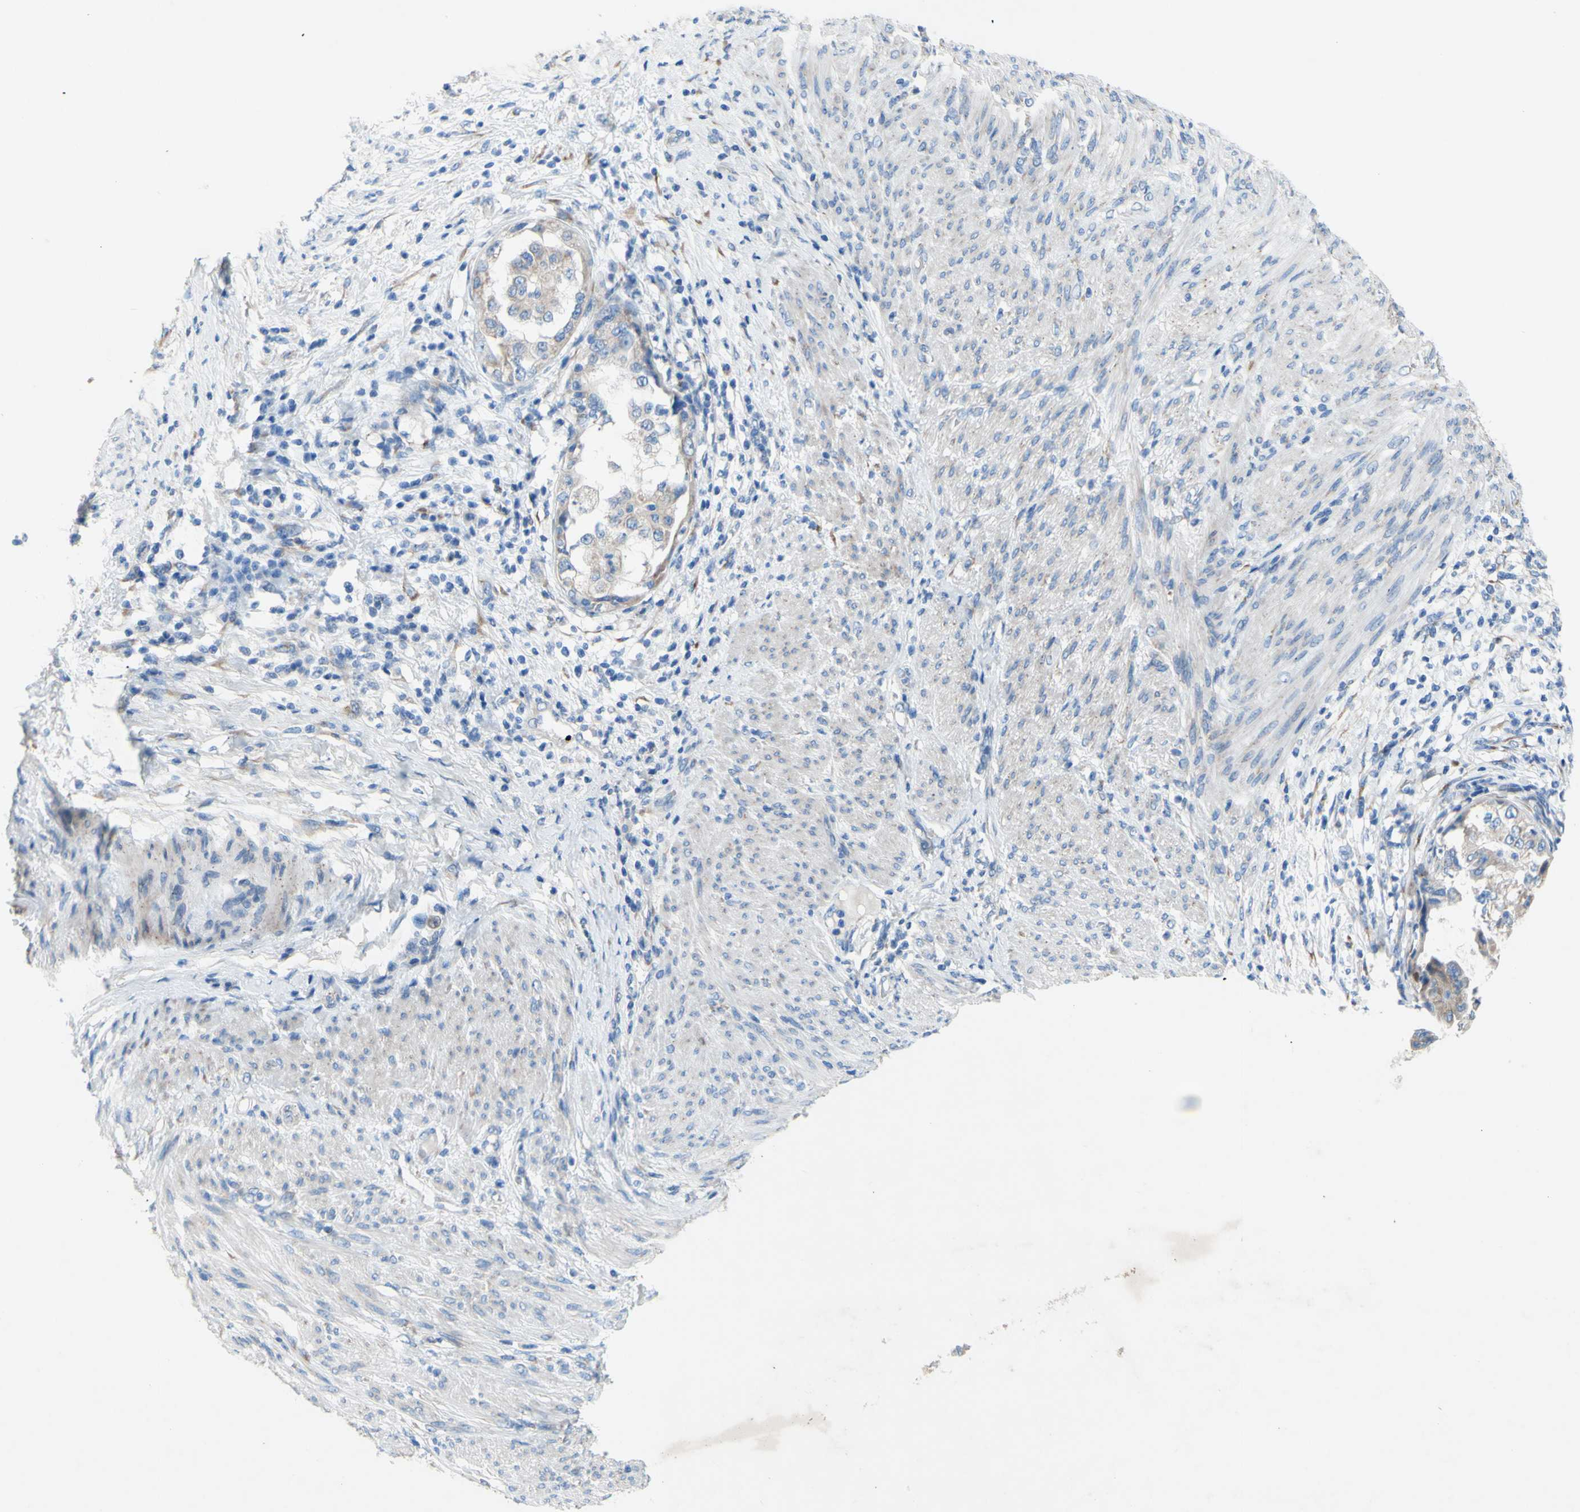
{"staining": {"intensity": "weak", "quantity": "<25%", "location": "cytoplasmic/membranous"}, "tissue": "endometrial cancer", "cell_type": "Tumor cells", "image_type": "cancer", "snomed": [{"axis": "morphology", "description": "Adenocarcinoma, NOS"}, {"axis": "topography", "description": "Endometrium"}], "caption": "Endometrial cancer (adenocarcinoma) was stained to show a protein in brown. There is no significant staining in tumor cells.", "gene": "TMIGD2", "patient": {"sex": "female", "age": 85}}